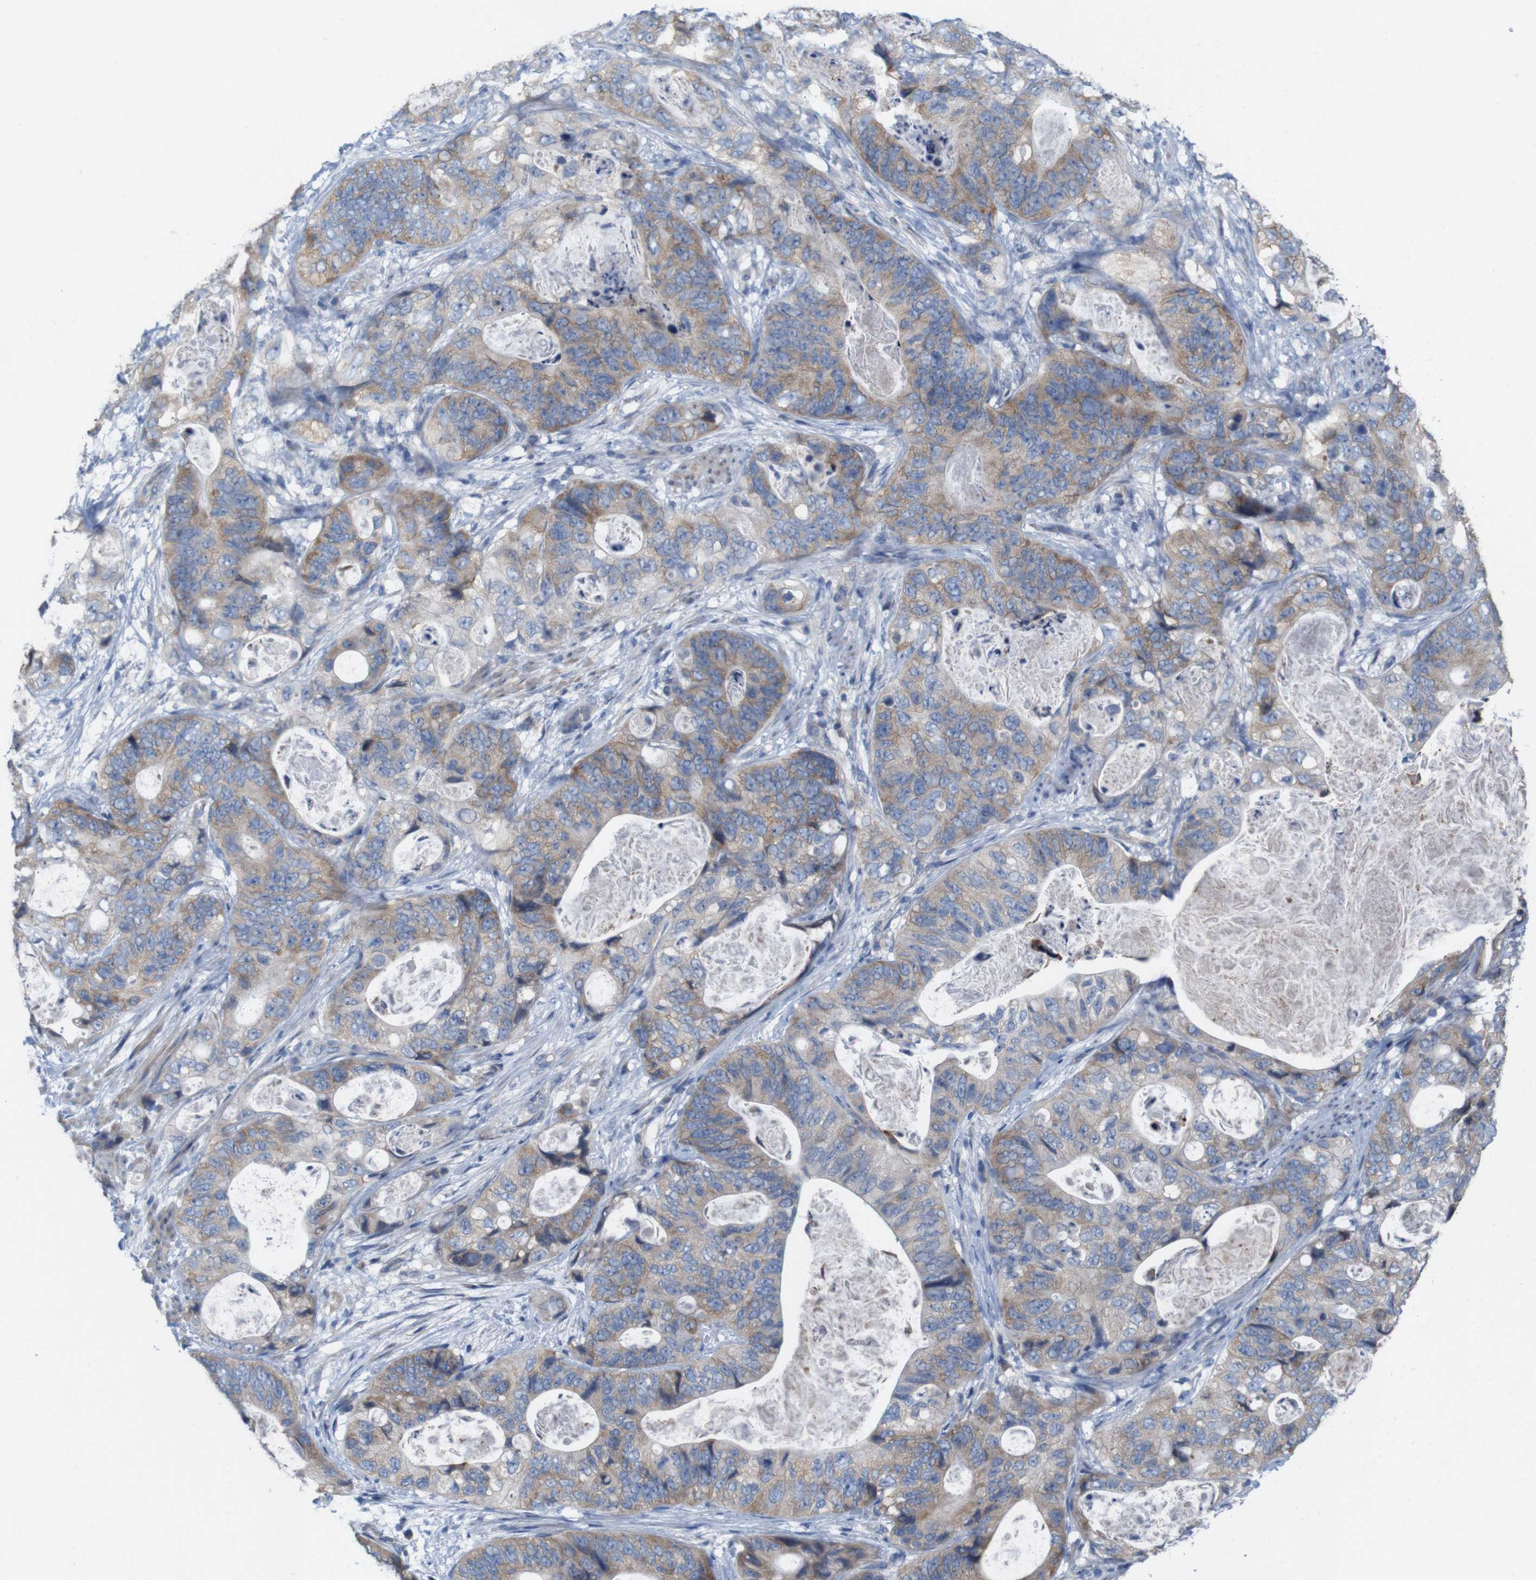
{"staining": {"intensity": "weak", "quantity": ">75%", "location": "cytoplasmic/membranous"}, "tissue": "stomach cancer", "cell_type": "Tumor cells", "image_type": "cancer", "snomed": [{"axis": "morphology", "description": "Adenocarcinoma, NOS"}, {"axis": "topography", "description": "Stomach"}], "caption": "Protein expression analysis of stomach cancer (adenocarcinoma) demonstrates weak cytoplasmic/membranous expression in approximately >75% of tumor cells. Using DAB (3,3'-diaminobenzidine) (brown) and hematoxylin (blue) stains, captured at high magnification using brightfield microscopy.", "gene": "MYEOV", "patient": {"sex": "female", "age": 89}}